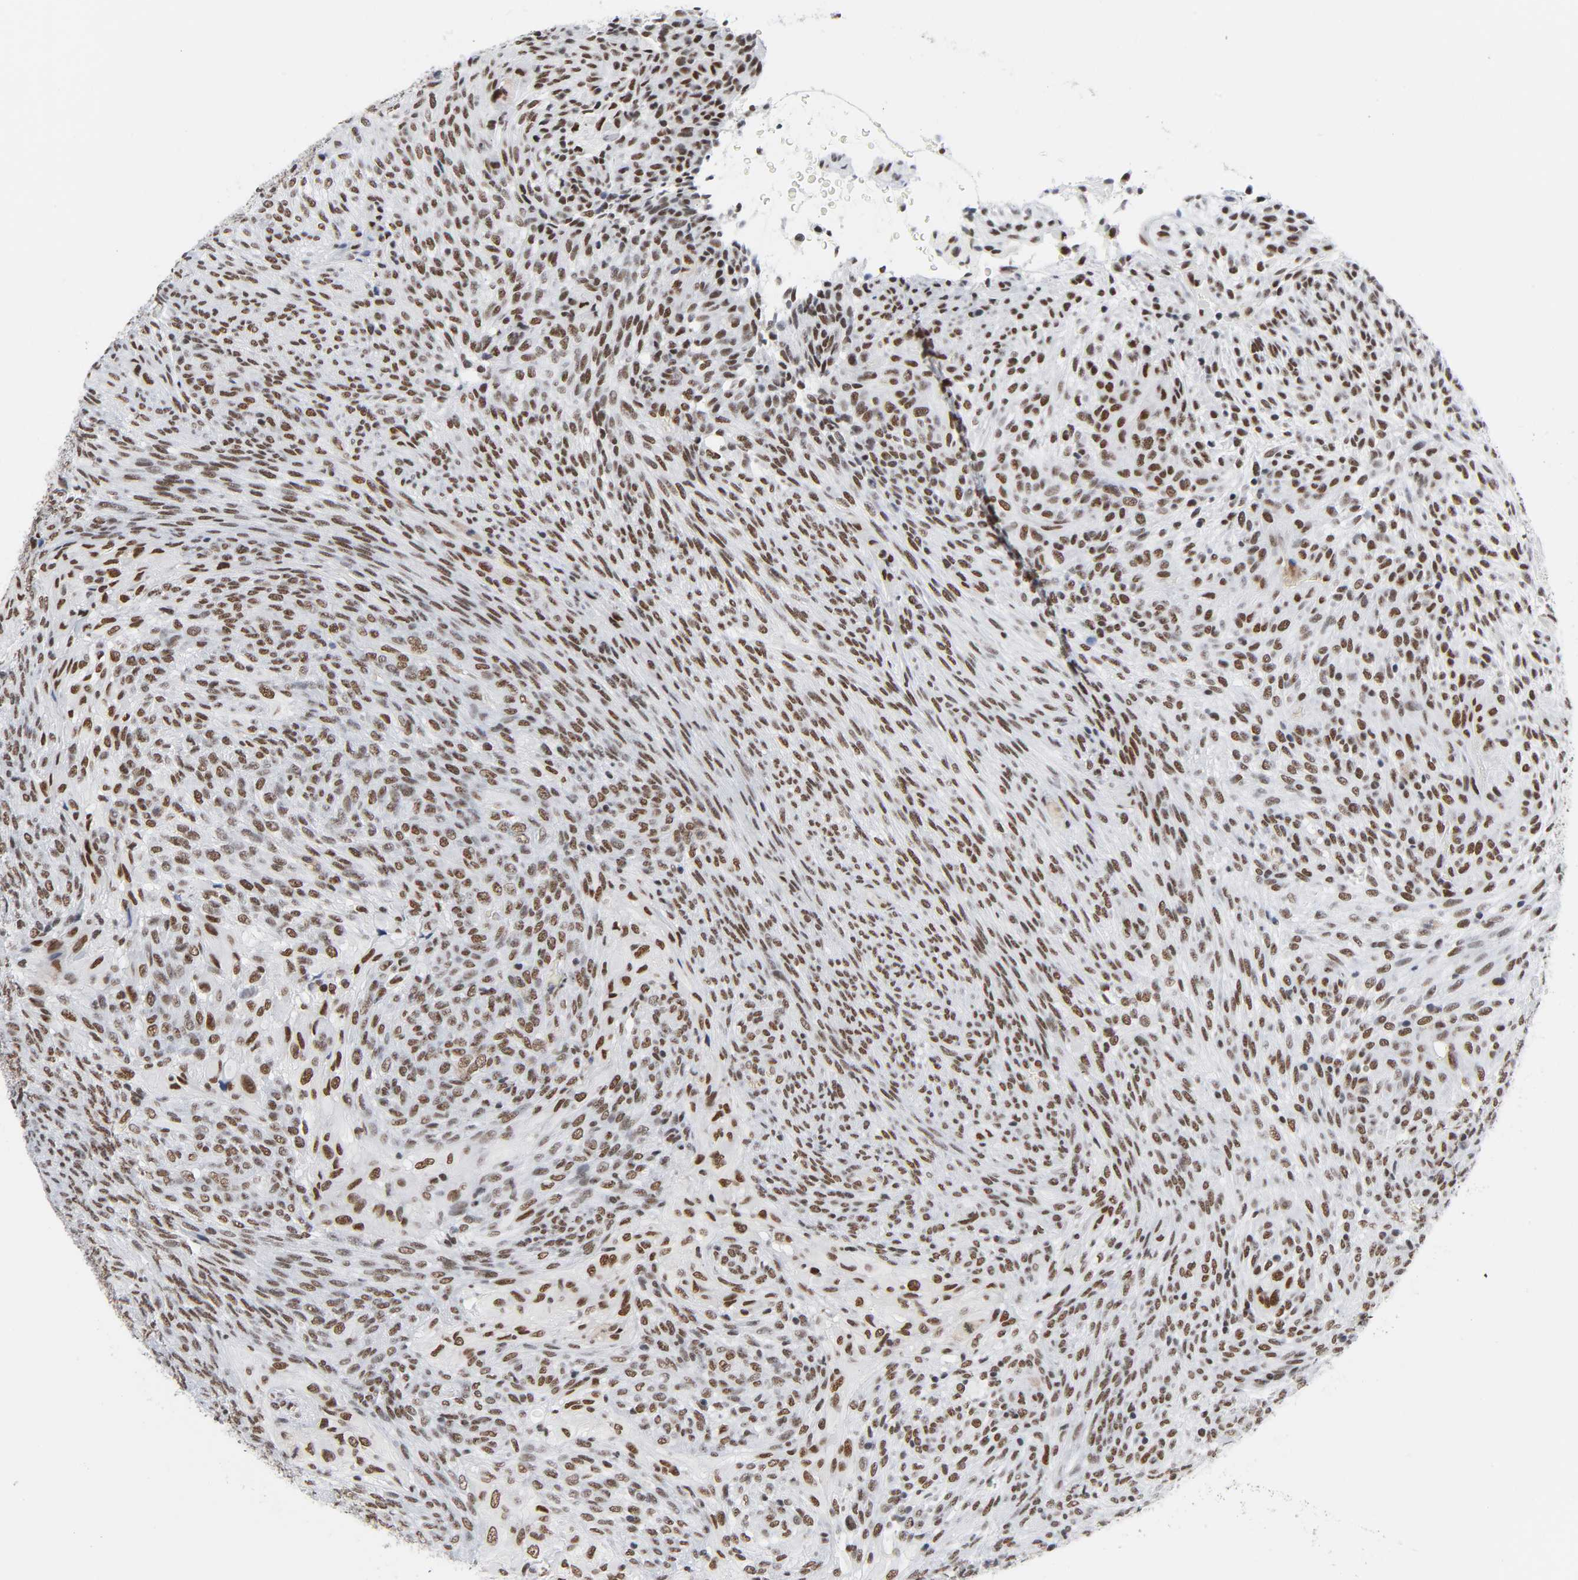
{"staining": {"intensity": "moderate", "quantity": ">75%", "location": "nuclear"}, "tissue": "glioma", "cell_type": "Tumor cells", "image_type": "cancer", "snomed": [{"axis": "morphology", "description": "Glioma, malignant, High grade"}, {"axis": "topography", "description": "Cerebral cortex"}], "caption": "The histopathology image reveals immunohistochemical staining of malignant glioma (high-grade). There is moderate nuclear staining is identified in about >75% of tumor cells.", "gene": "CSTF2", "patient": {"sex": "female", "age": 55}}